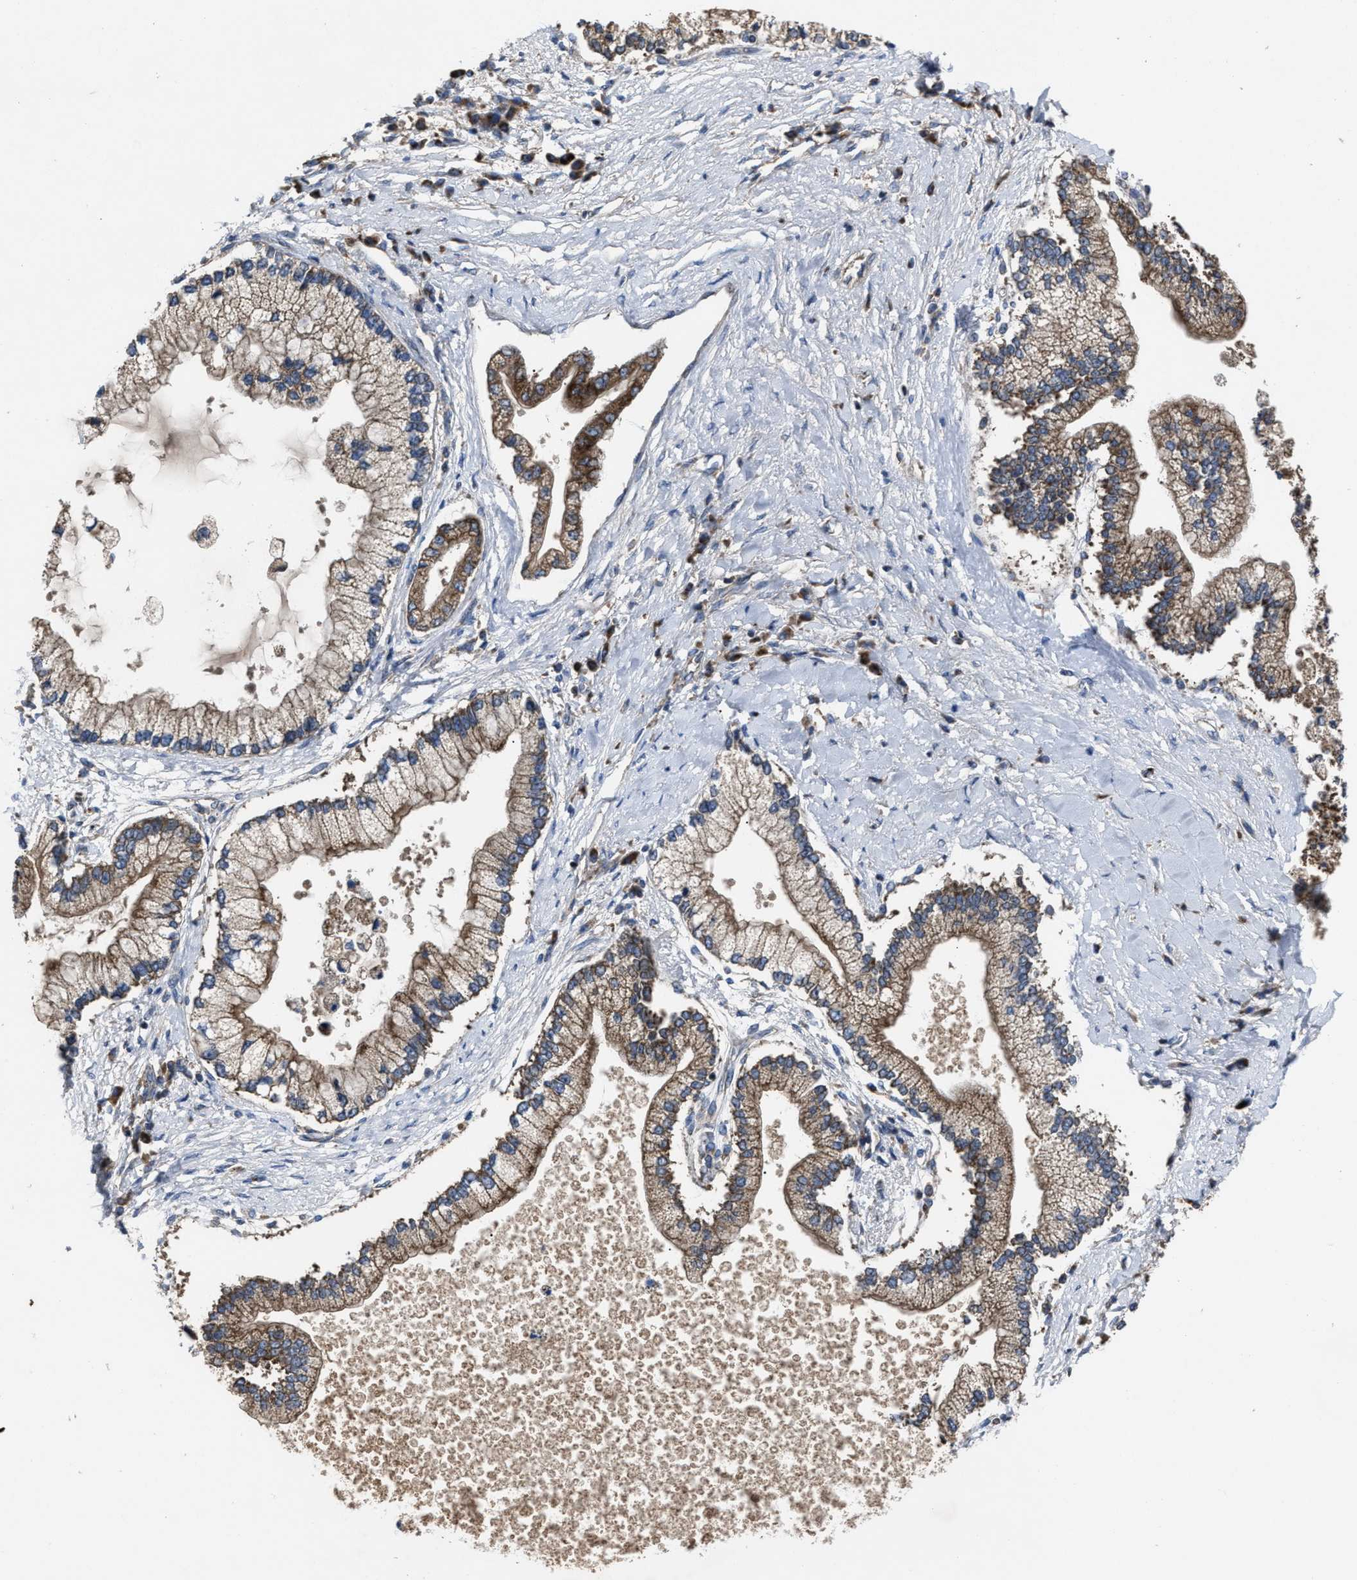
{"staining": {"intensity": "moderate", "quantity": ">75%", "location": "cytoplasmic/membranous"}, "tissue": "liver cancer", "cell_type": "Tumor cells", "image_type": "cancer", "snomed": [{"axis": "morphology", "description": "Cholangiocarcinoma"}, {"axis": "topography", "description": "Liver"}], "caption": "IHC of human liver cholangiocarcinoma exhibits medium levels of moderate cytoplasmic/membranous expression in approximately >75% of tumor cells.", "gene": "PASK", "patient": {"sex": "male", "age": 50}}